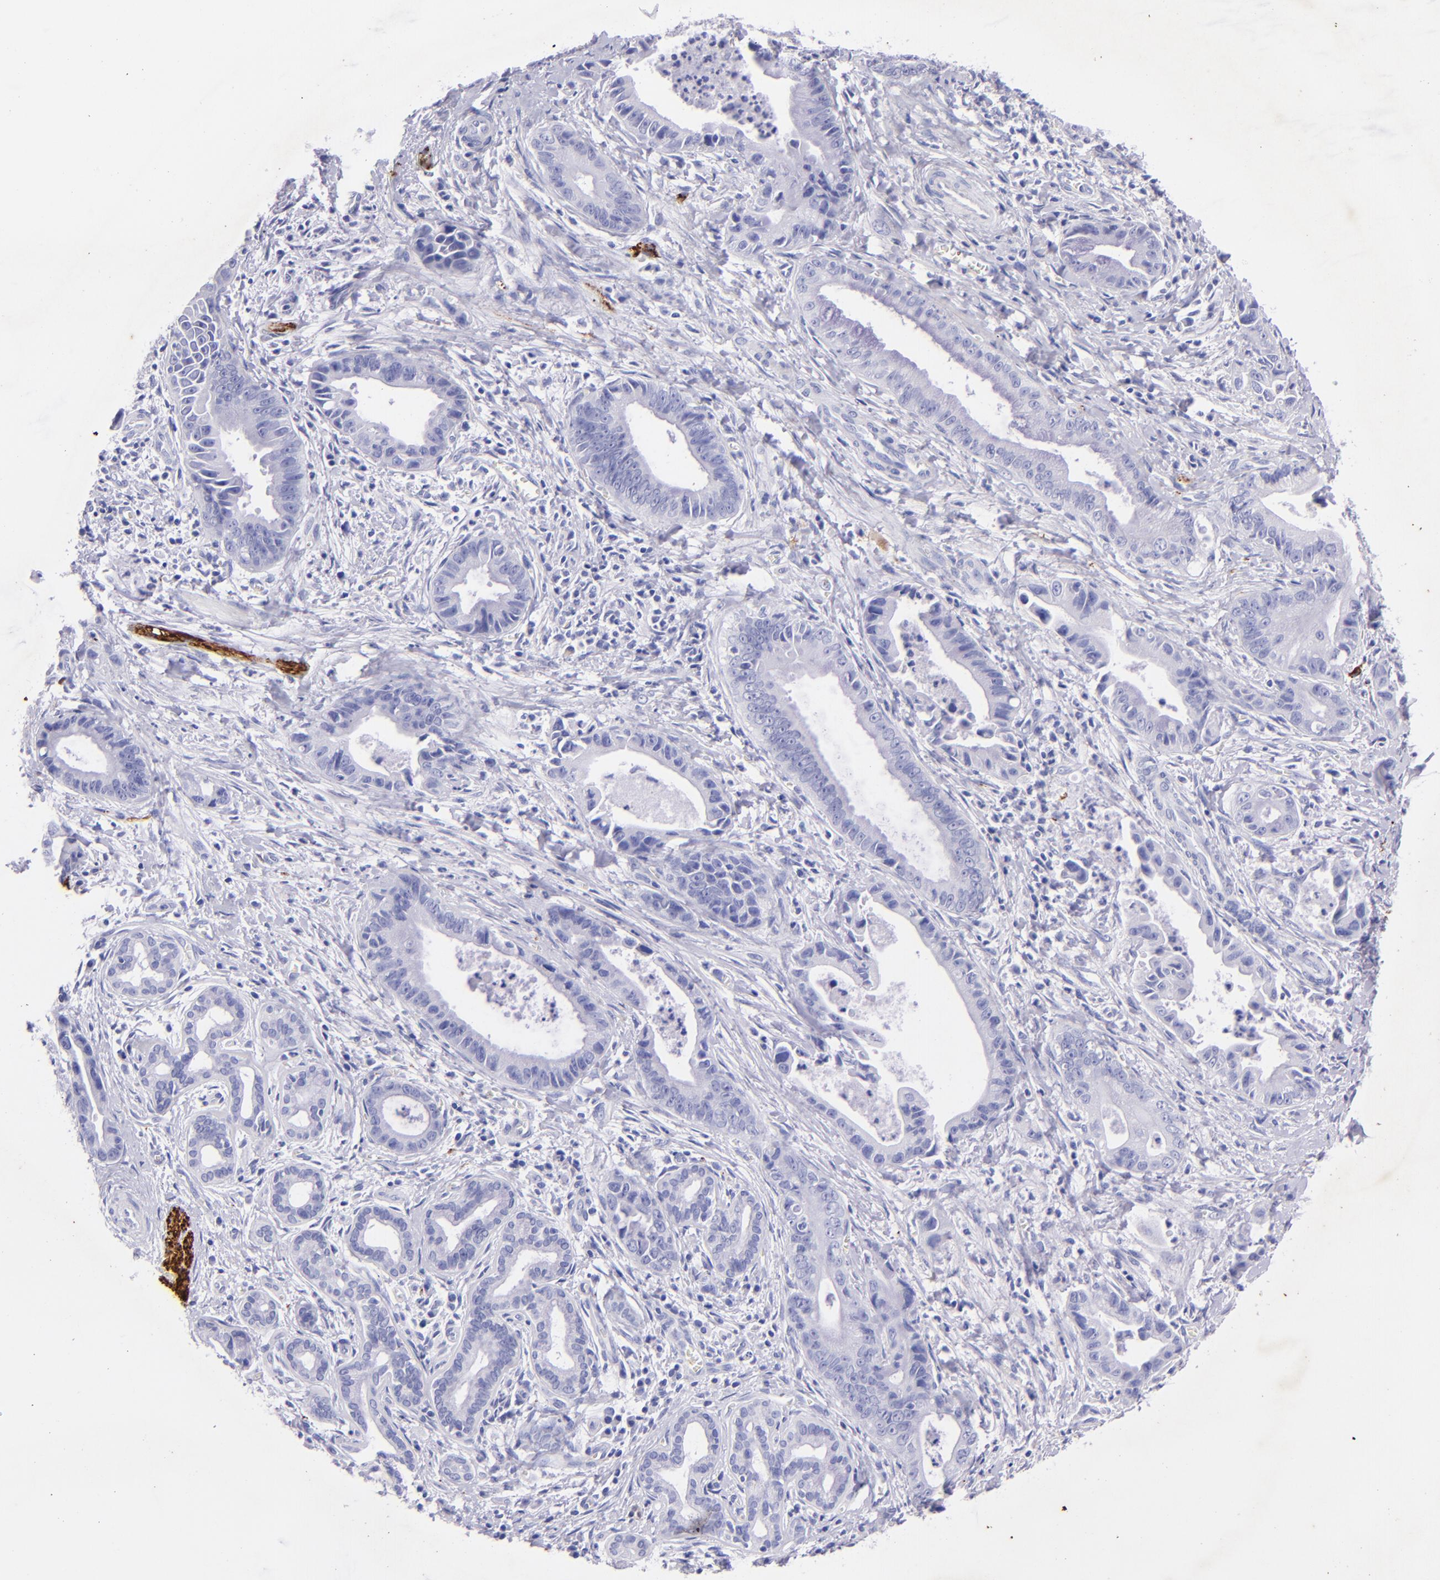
{"staining": {"intensity": "negative", "quantity": "none", "location": "none"}, "tissue": "liver cancer", "cell_type": "Tumor cells", "image_type": "cancer", "snomed": [{"axis": "morphology", "description": "Cholangiocarcinoma"}, {"axis": "topography", "description": "Liver"}], "caption": "Liver cancer (cholangiocarcinoma) was stained to show a protein in brown. There is no significant positivity in tumor cells.", "gene": "UCHL1", "patient": {"sex": "female", "age": 55}}